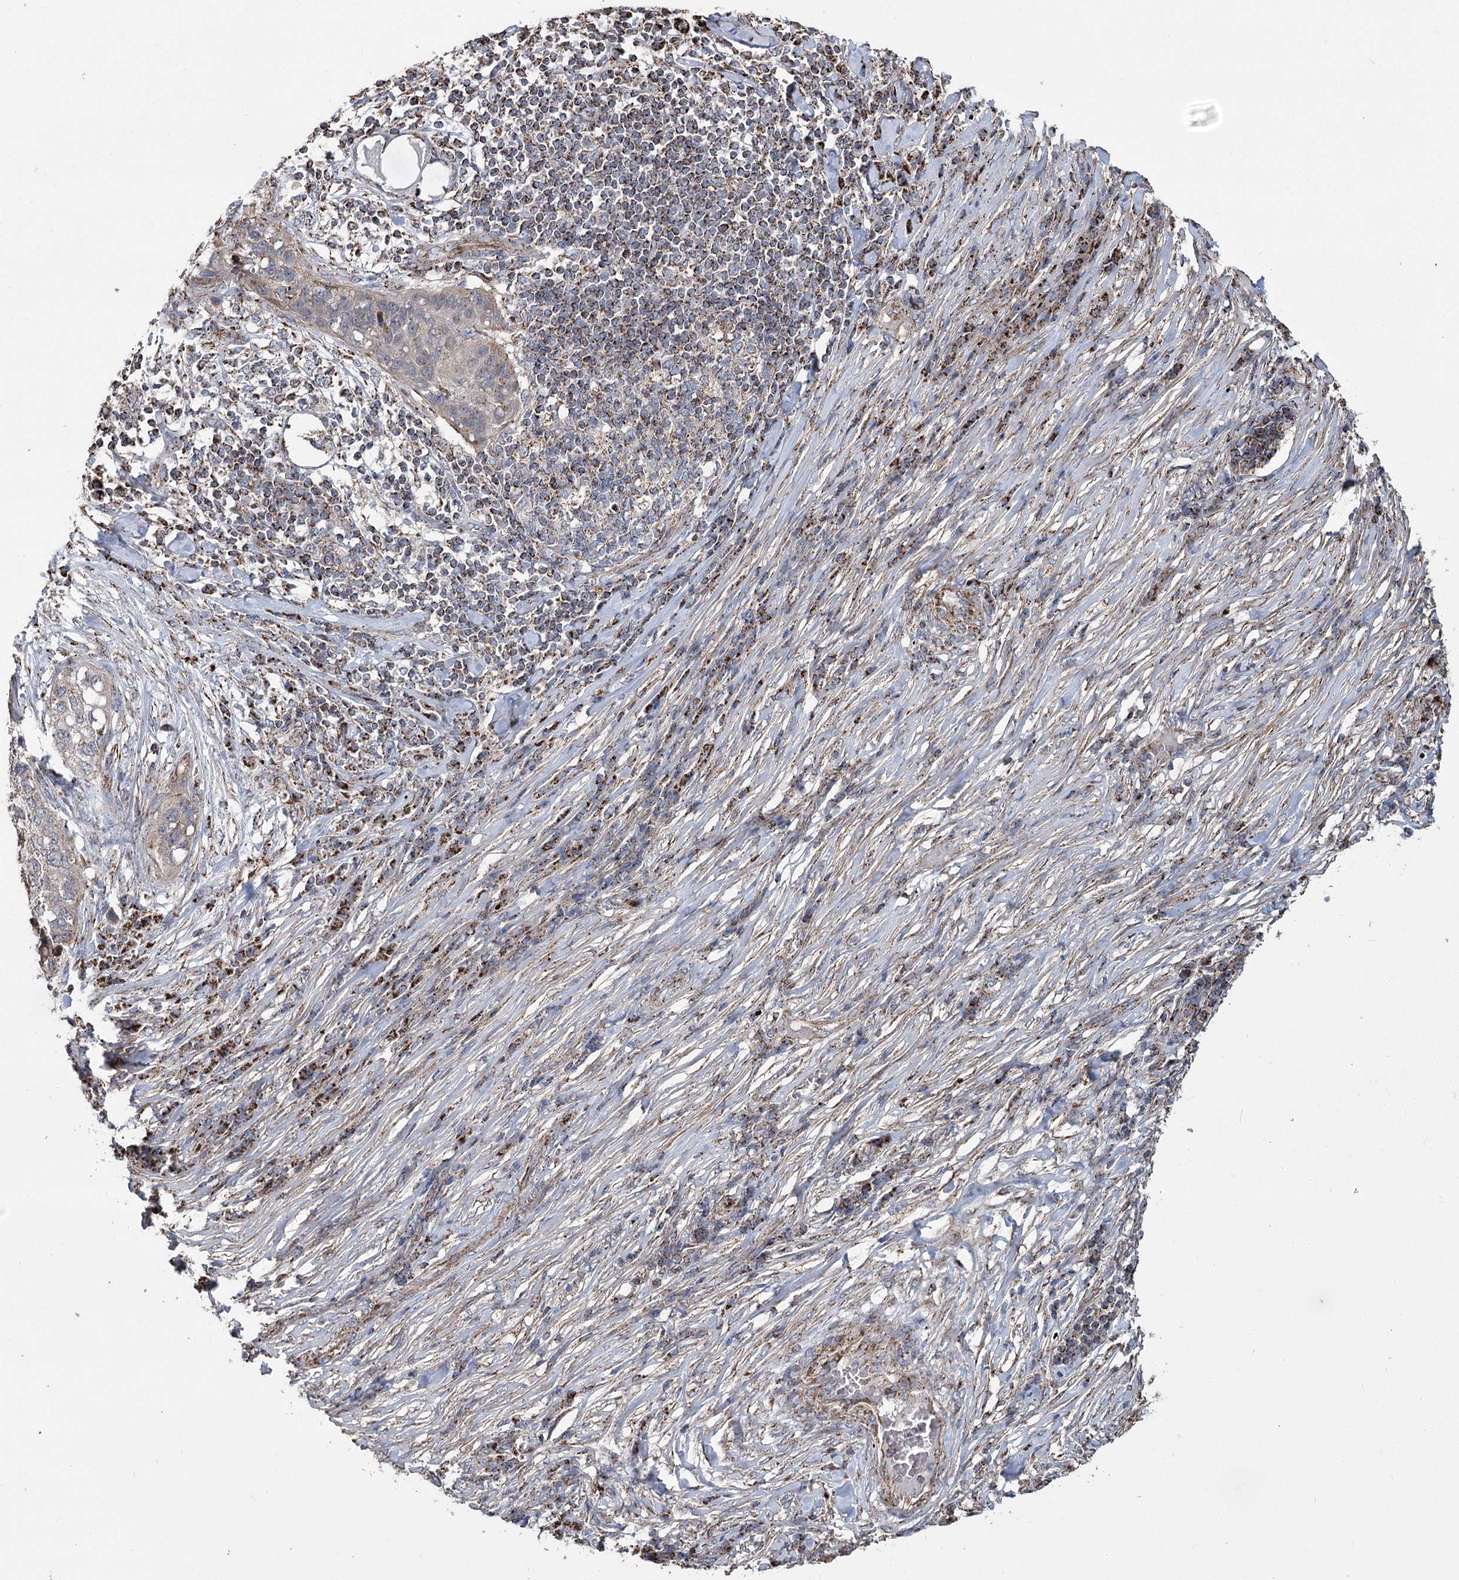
{"staining": {"intensity": "weak", "quantity": ">75%", "location": "cytoplasmic/membranous"}, "tissue": "lung cancer", "cell_type": "Tumor cells", "image_type": "cancer", "snomed": [{"axis": "morphology", "description": "Squamous cell carcinoma, NOS"}, {"axis": "topography", "description": "Lung"}], "caption": "DAB immunohistochemical staining of lung squamous cell carcinoma reveals weak cytoplasmic/membranous protein expression in about >75% of tumor cells.", "gene": "RANBP3L", "patient": {"sex": "female", "age": 63}}